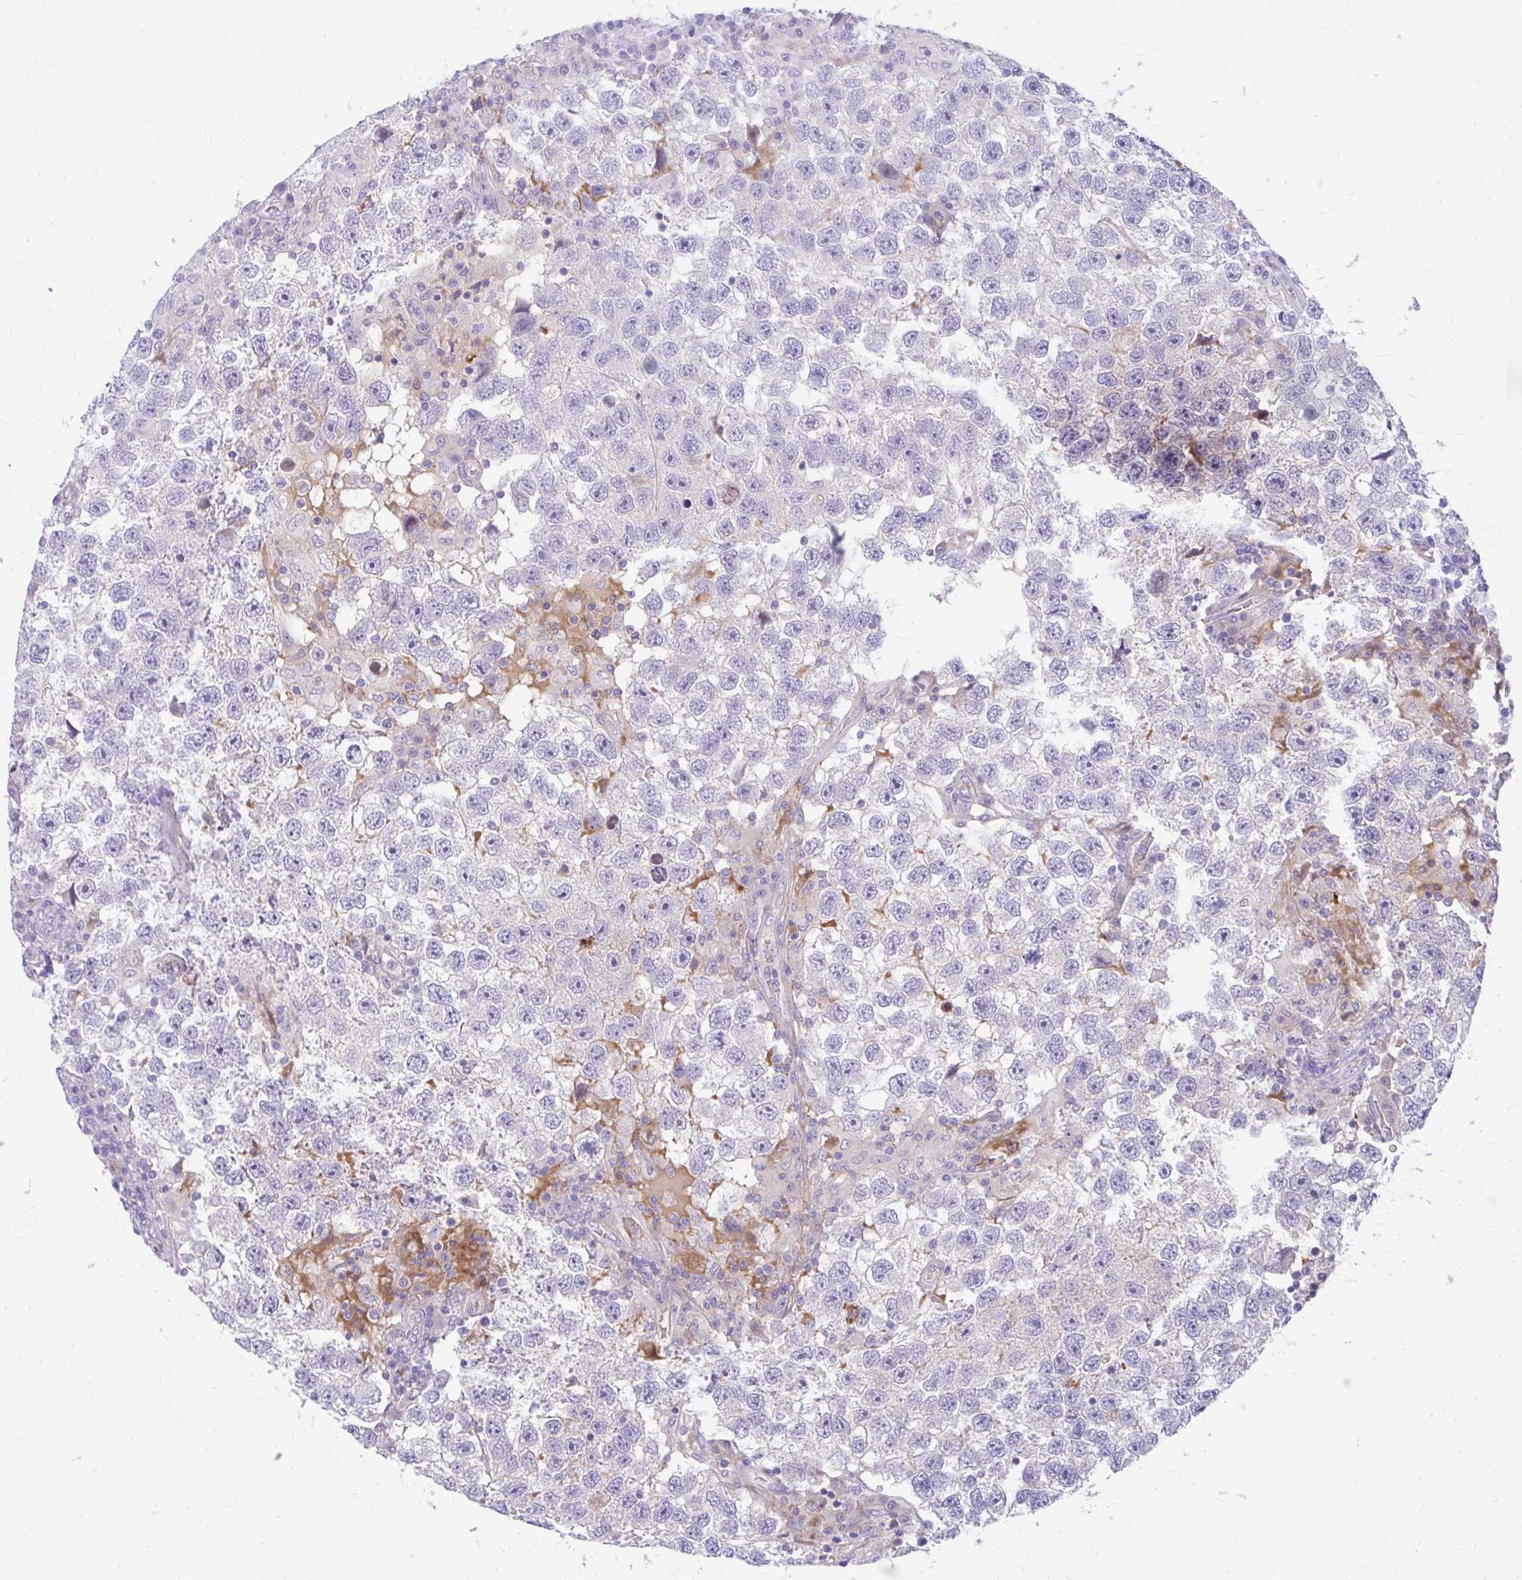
{"staining": {"intensity": "negative", "quantity": "none", "location": "none"}, "tissue": "testis cancer", "cell_type": "Tumor cells", "image_type": "cancer", "snomed": [{"axis": "morphology", "description": "Seminoma, NOS"}, {"axis": "topography", "description": "Testis"}], "caption": "High power microscopy image of an immunohistochemistry (IHC) image of testis cancer (seminoma), revealing no significant staining in tumor cells.", "gene": "ESPNL", "patient": {"sex": "male", "age": 26}}